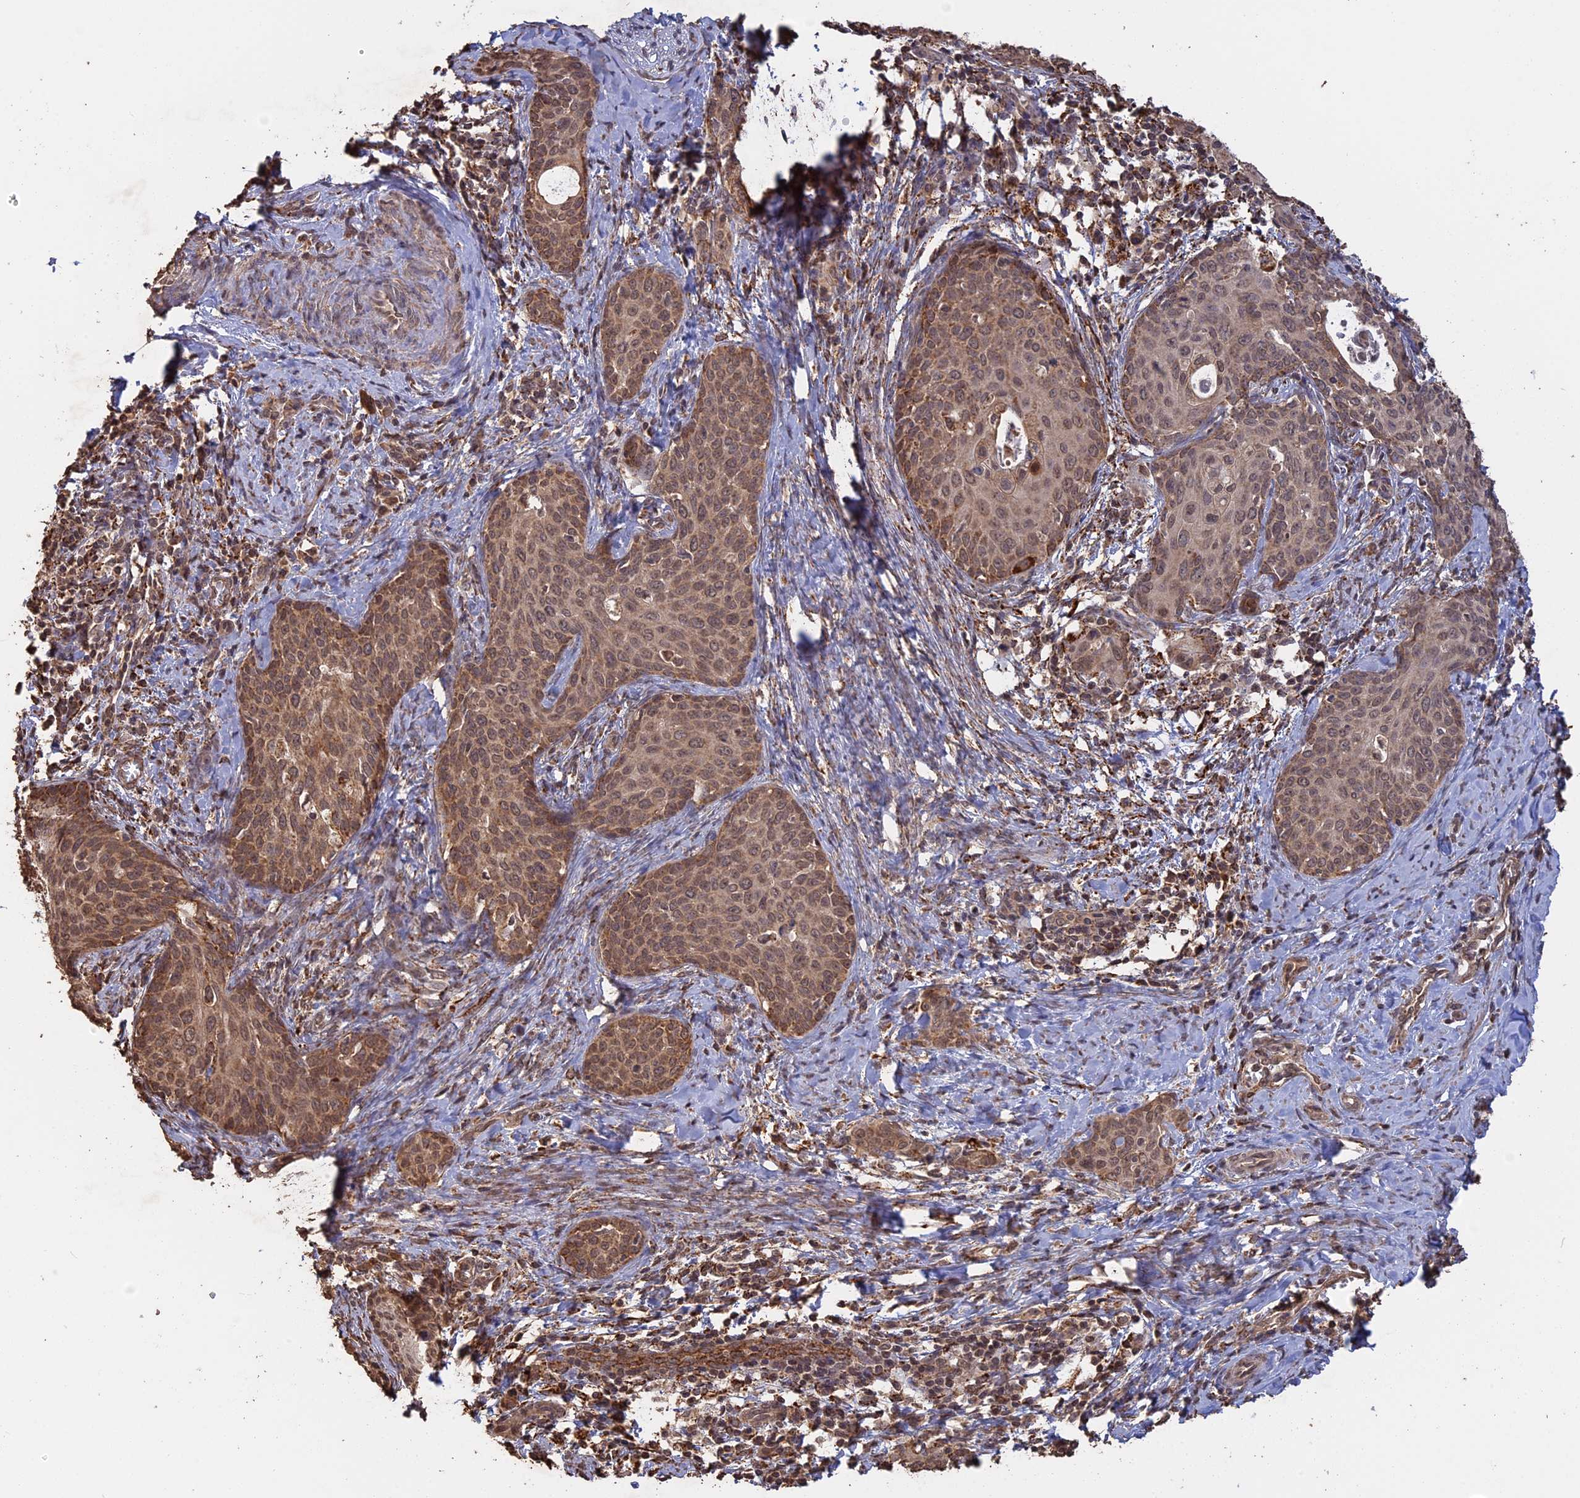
{"staining": {"intensity": "moderate", "quantity": ">75%", "location": "cytoplasmic/membranous,nuclear"}, "tissue": "cervical cancer", "cell_type": "Tumor cells", "image_type": "cancer", "snomed": [{"axis": "morphology", "description": "Squamous cell carcinoma, NOS"}, {"axis": "topography", "description": "Cervix"}], "caption": "An image of human squamous cell carcinoma (cervical) stained for a protein reveals moderate cytoplasmic/membranous and nuclear brown staining in tumor cells. Nuclei are stained in blue.", "gene": "FAM210B", "patient": {"sex": "female", "age": 52}}